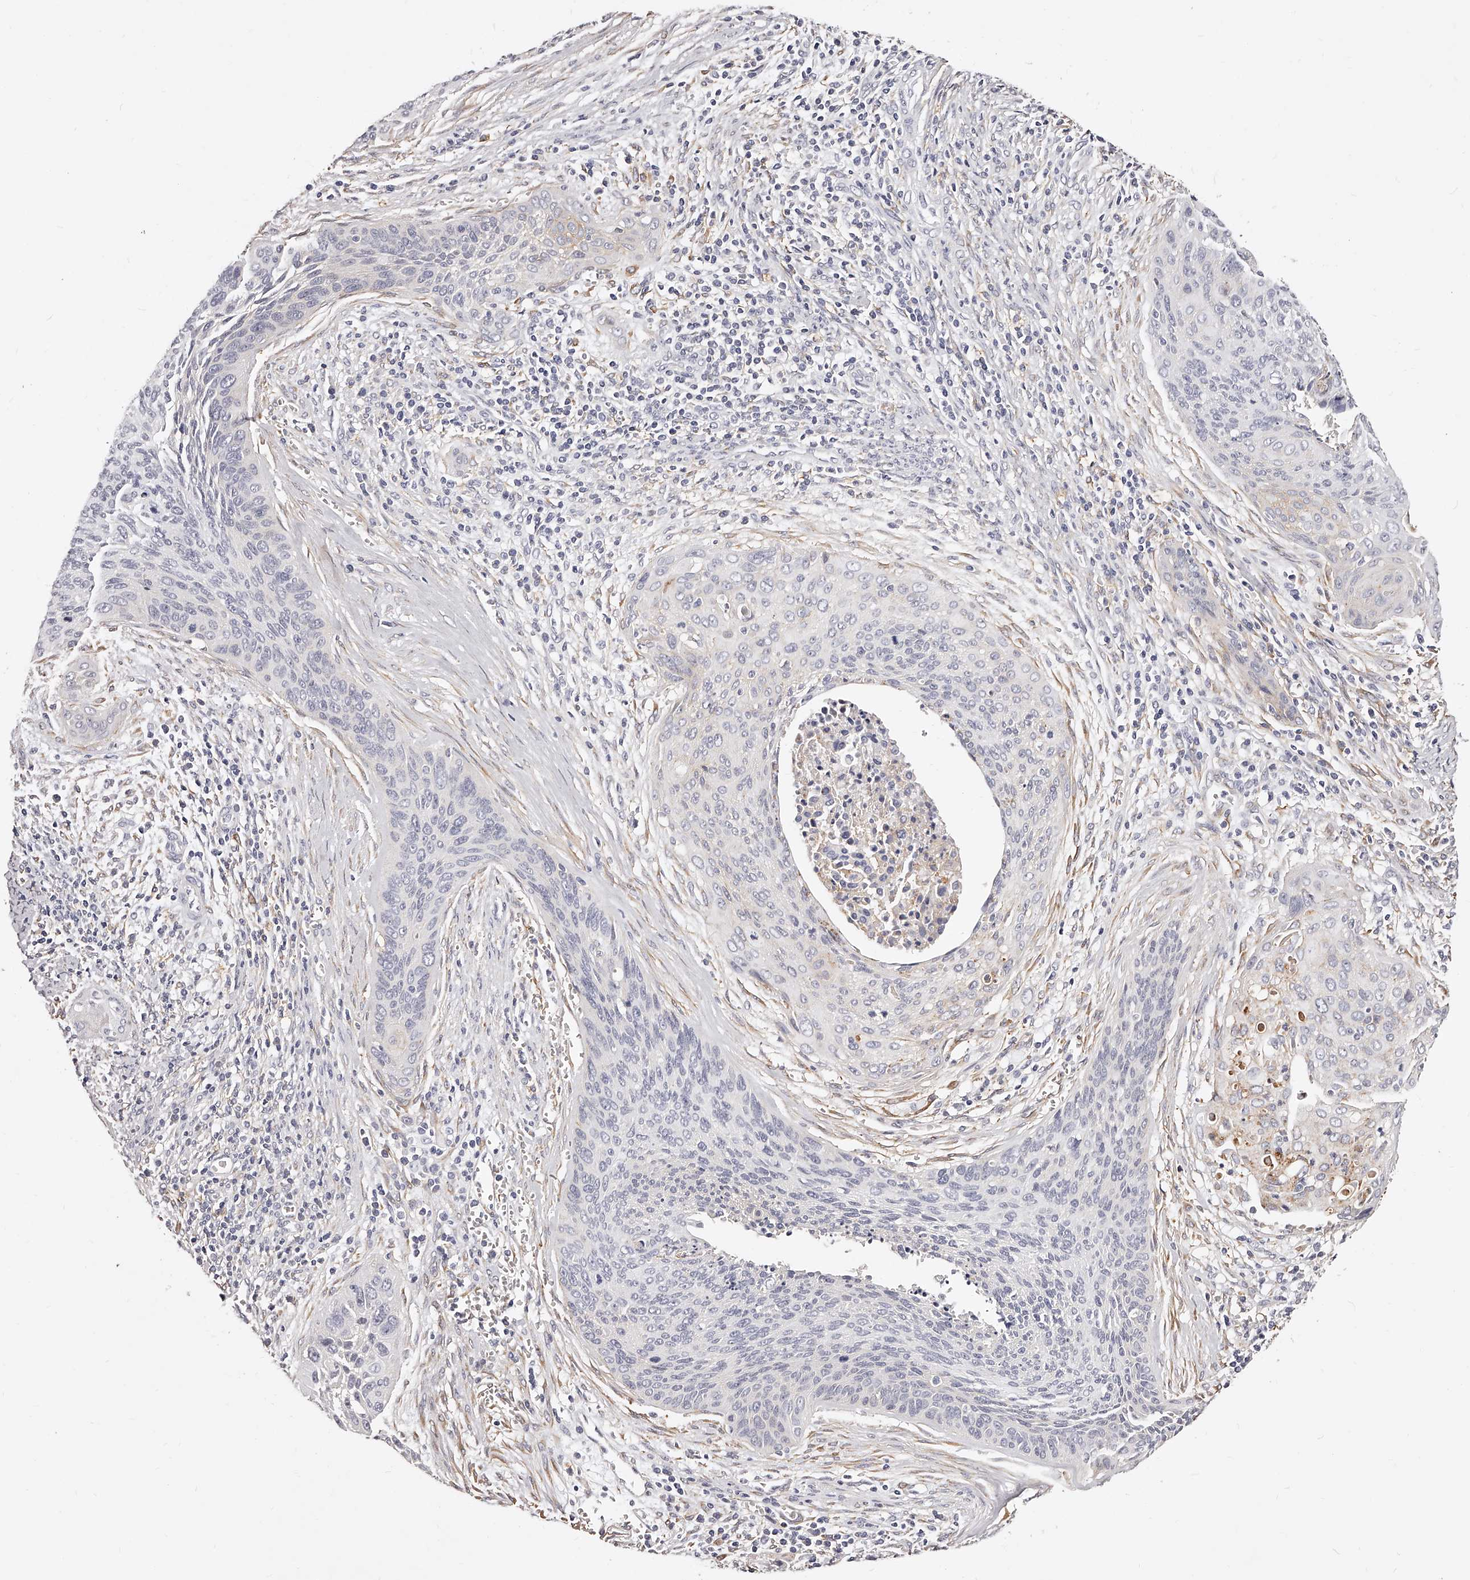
{"staining": {"intensity": "negative", "quantity": "none", "location": "none"}, "tissue": "cervical cancer", "cell_type": "Tumor cells", "image_type": "cancer", "snomed": [{"axis": "morphology", "description": "Squamous cell carcinoma, NOS"}, {"axis": "topography", "description": "Cervix"}], "caption": "A photomicrograph of human cervical cancer (squamous cell carcinoma) is negative for staining in tumor cells.", "gene": "CD82", "patient": {"sex": "female", "age": 55}}